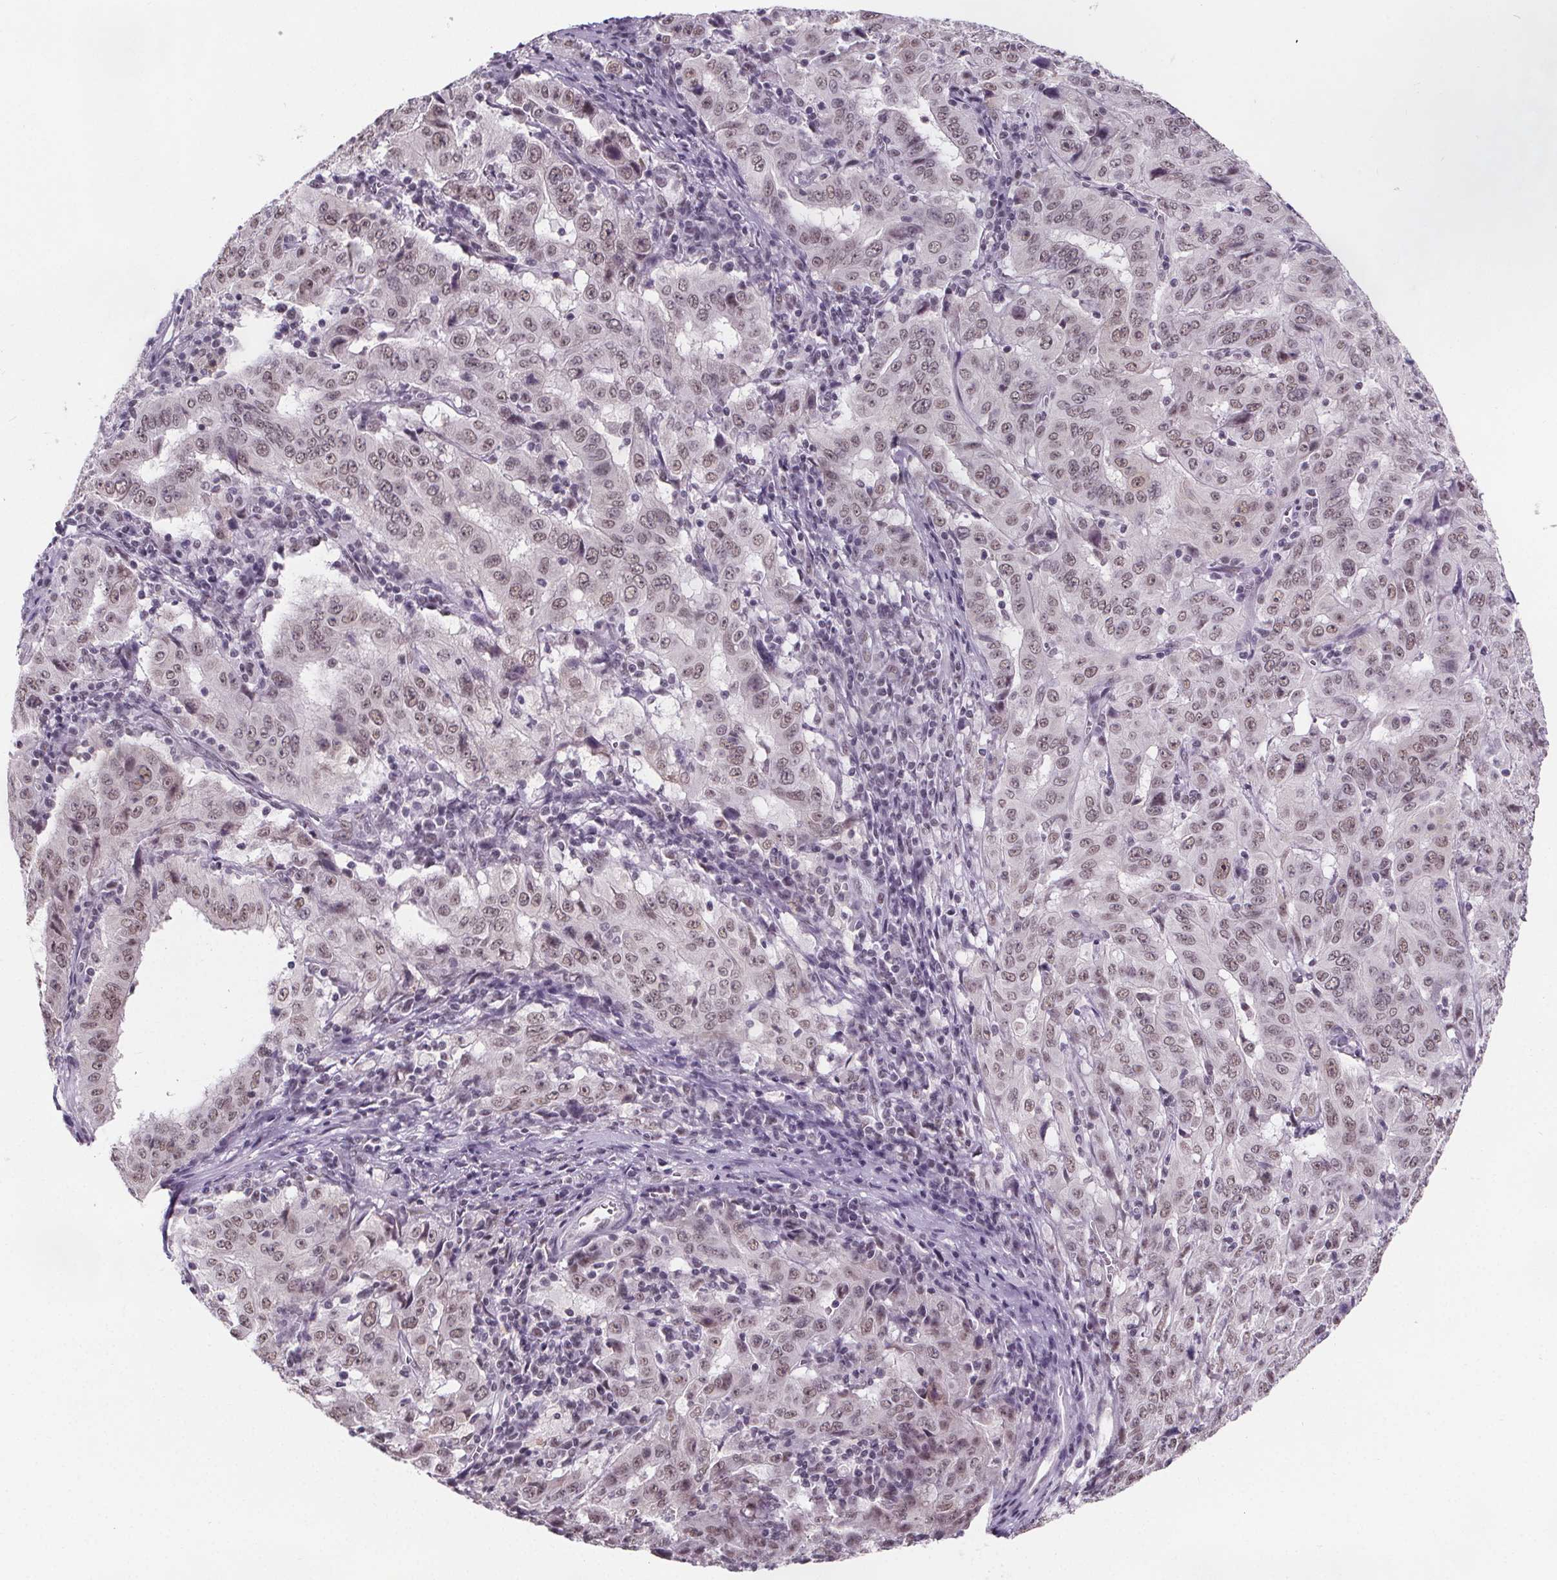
{"staining": {"intensity": "moderate", "quantity": ">75%", "location": "nuclear"}, "tissue": "pancreatic cancer", "cell_type": "Tumor cells", "image_type": "cancer", "snomed": [{"axis": "morphology", "description": "Adenocarcinoma, NOS"}, {"axis": "topography", "description": "Pancreas"}], "caption": "Human pancreatic adenocarcinoma stained with a brown dye reveals moderate nuclear positive positivity in approximately >75% of tumor cells.", "gene": "ZNF572", "patient": {"sex": "male", "age": 63}}